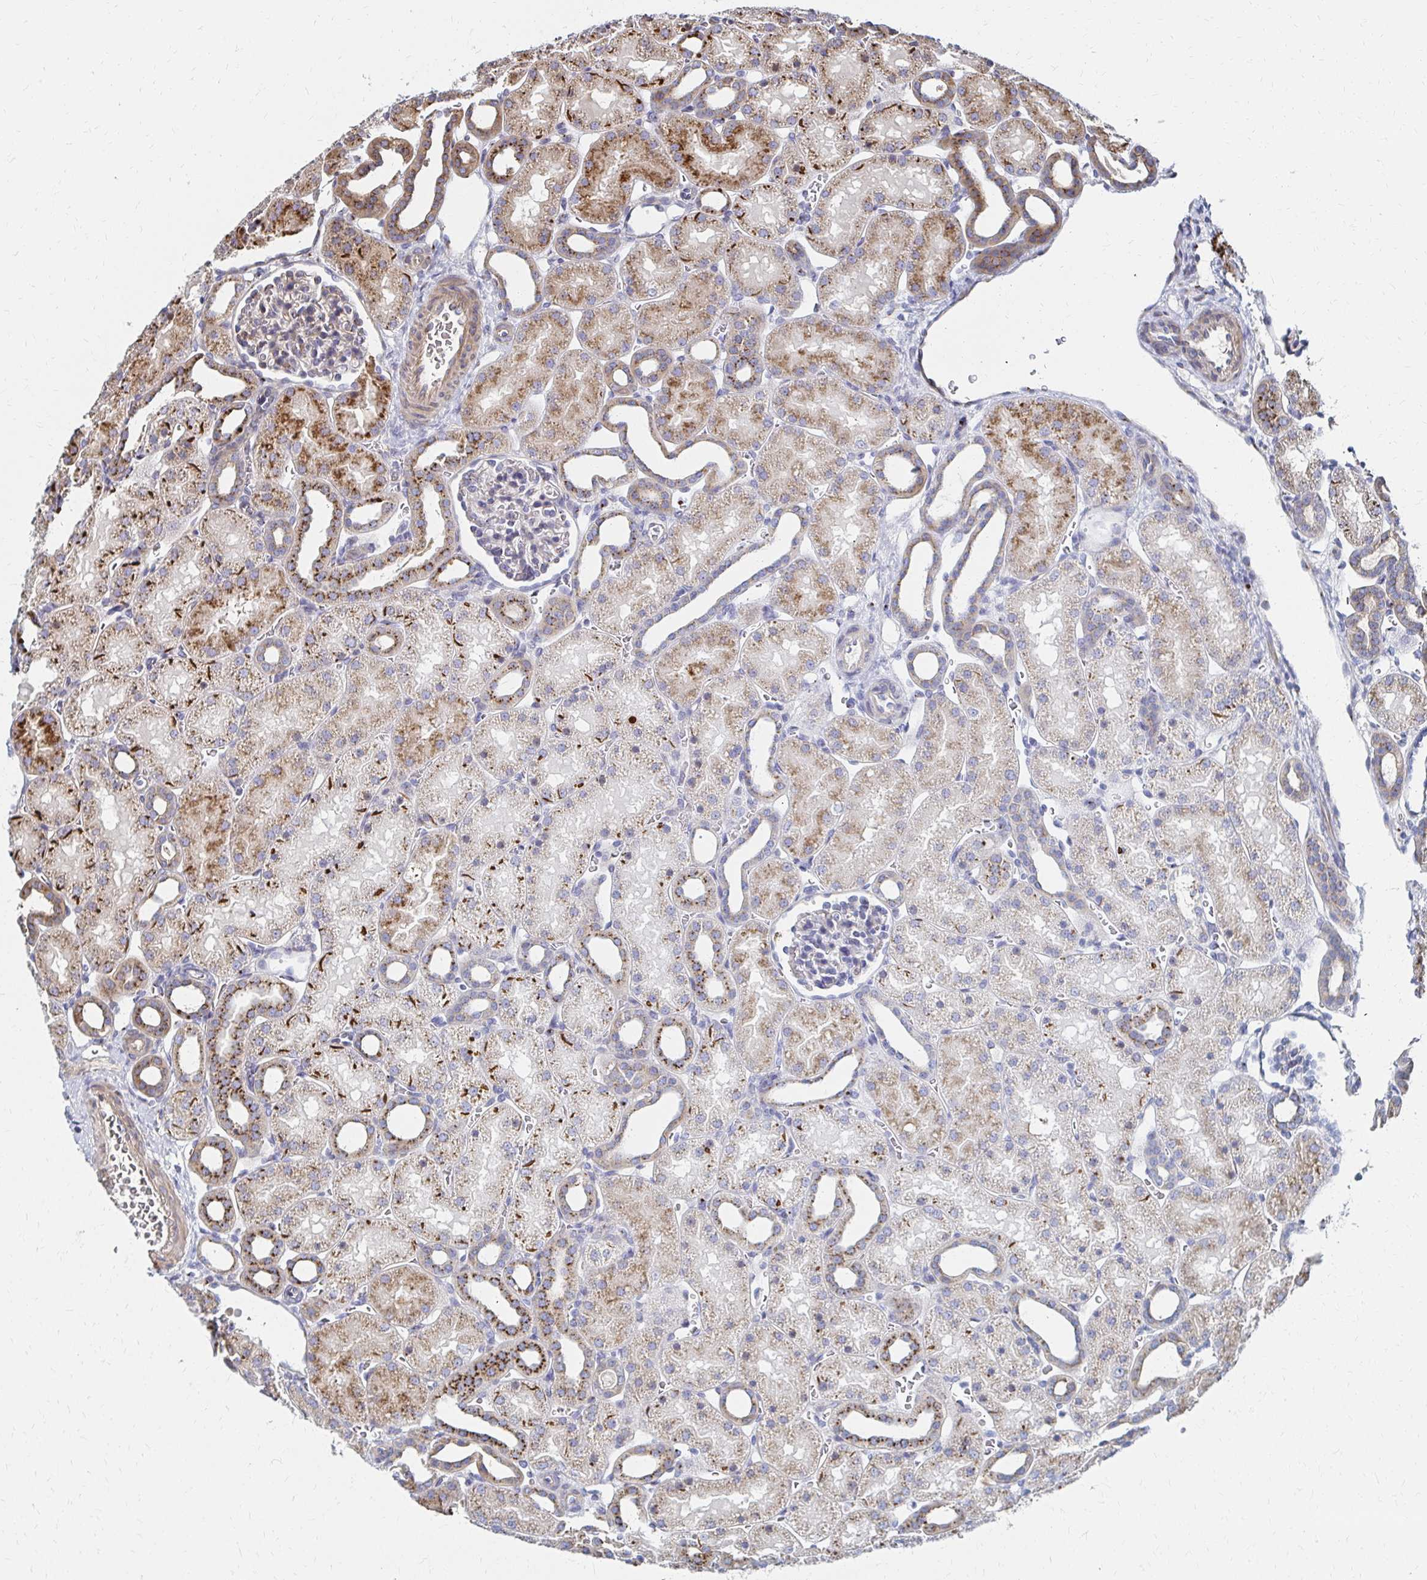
{"staining": {"intensity": "weak", "quantity": "<25%", "location": "cytoplasmic/membranous"}, "tissue": "kidney", "cell_type": "Cells in glomeruli", "image_type": "normal", "snomed": [{"axis": "morphology", "description": "Normal tissue, NOS"}, {"axis": "topography", "description": "Kidney"}], "caption": "Protein analysis of normal kidney exhibits no significant positivity in cells in glomeruli.", "gene": "MAN1A1", "patient": {"sex": "male", "age": 2}}